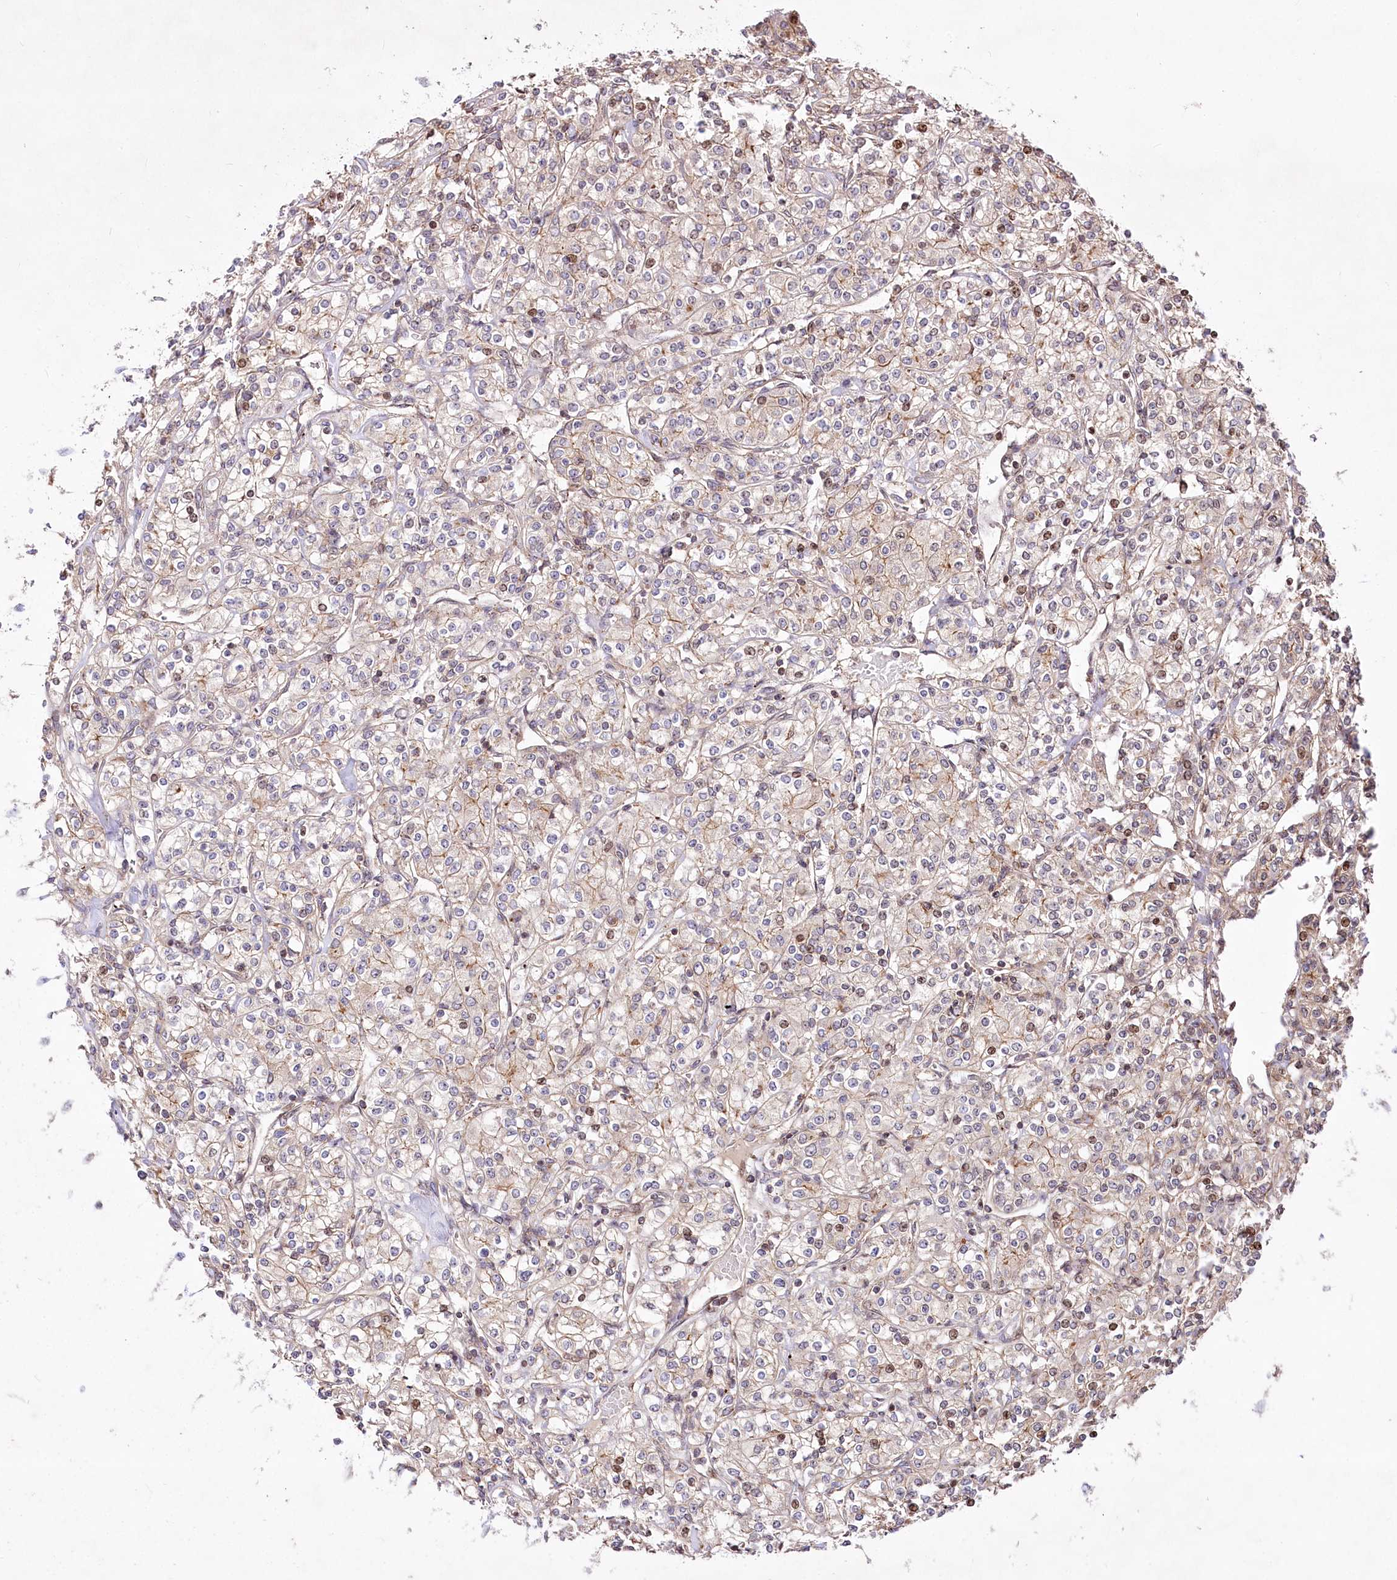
{"staining": {"intensity": "weak", "quantity": "25%-75%", "location": "cytoplasmic/membranous"}, "tissue": "renal cancer", "cell_type": "Tumor cells", "image_type": "cancer", "snomed": [{"axis": "morphology", "description": "Adenocarcinoma, NOS"}, {"axis": "topography", "description": "Kidney"}], "caption": "IHC histopathology image of neoplastic tissue: renal cancer (adenocarcinoma) stained using immunohistochemistry reveals low levels of weak protein expression localized specifically in the cytoplasmic/membranous of tumor cells, appearing as a cytoplasmic/membranous brown color.", "gene": "ZFYVE27", "patient": {"sex": "male", "age": 77}}